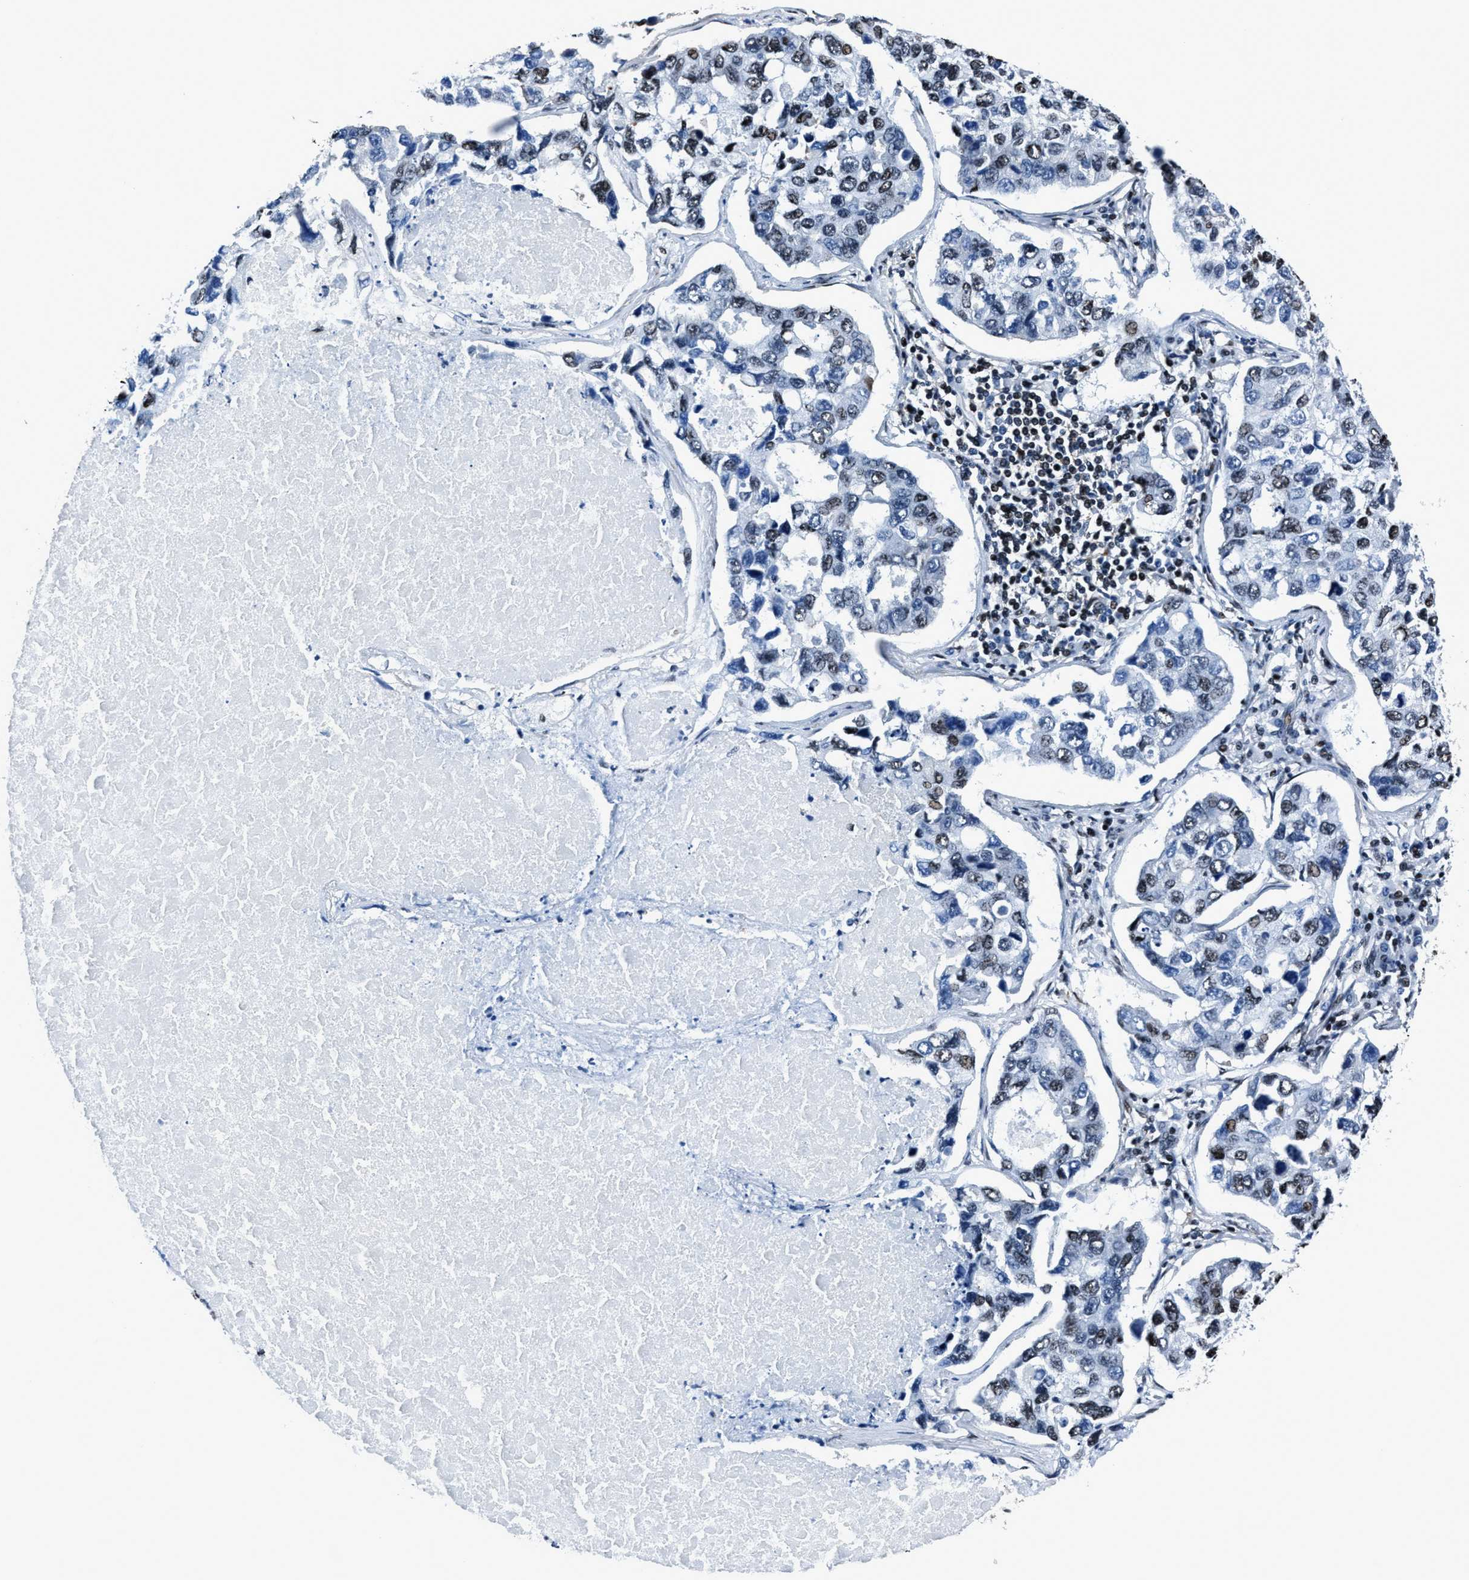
{"staining": {"intensity": "weak", "quantity": "<25%", "location": "nuclear"}, "tissue": "lung cancer", "cell_type": "Tumor cells", "image_type": "cancer", "snomed": [{"axis": "morphology", "description": "Adenocarcinoma, NOS"}, {"axis": "topography", "description": "Lung"}], "caption": "This image is of lung cancer stained with immunohistochemistry (IHC) to label a protein in brown with the nuclei are counter-stained blue. There is no positivity in tumor cells. (Stains: DAB IHC with hematoxylin counter stain, Microscopy: brightfield microscopy at high magnification).", "gene": "PPIE", "patient": {"sex": "male", "age": 64}}